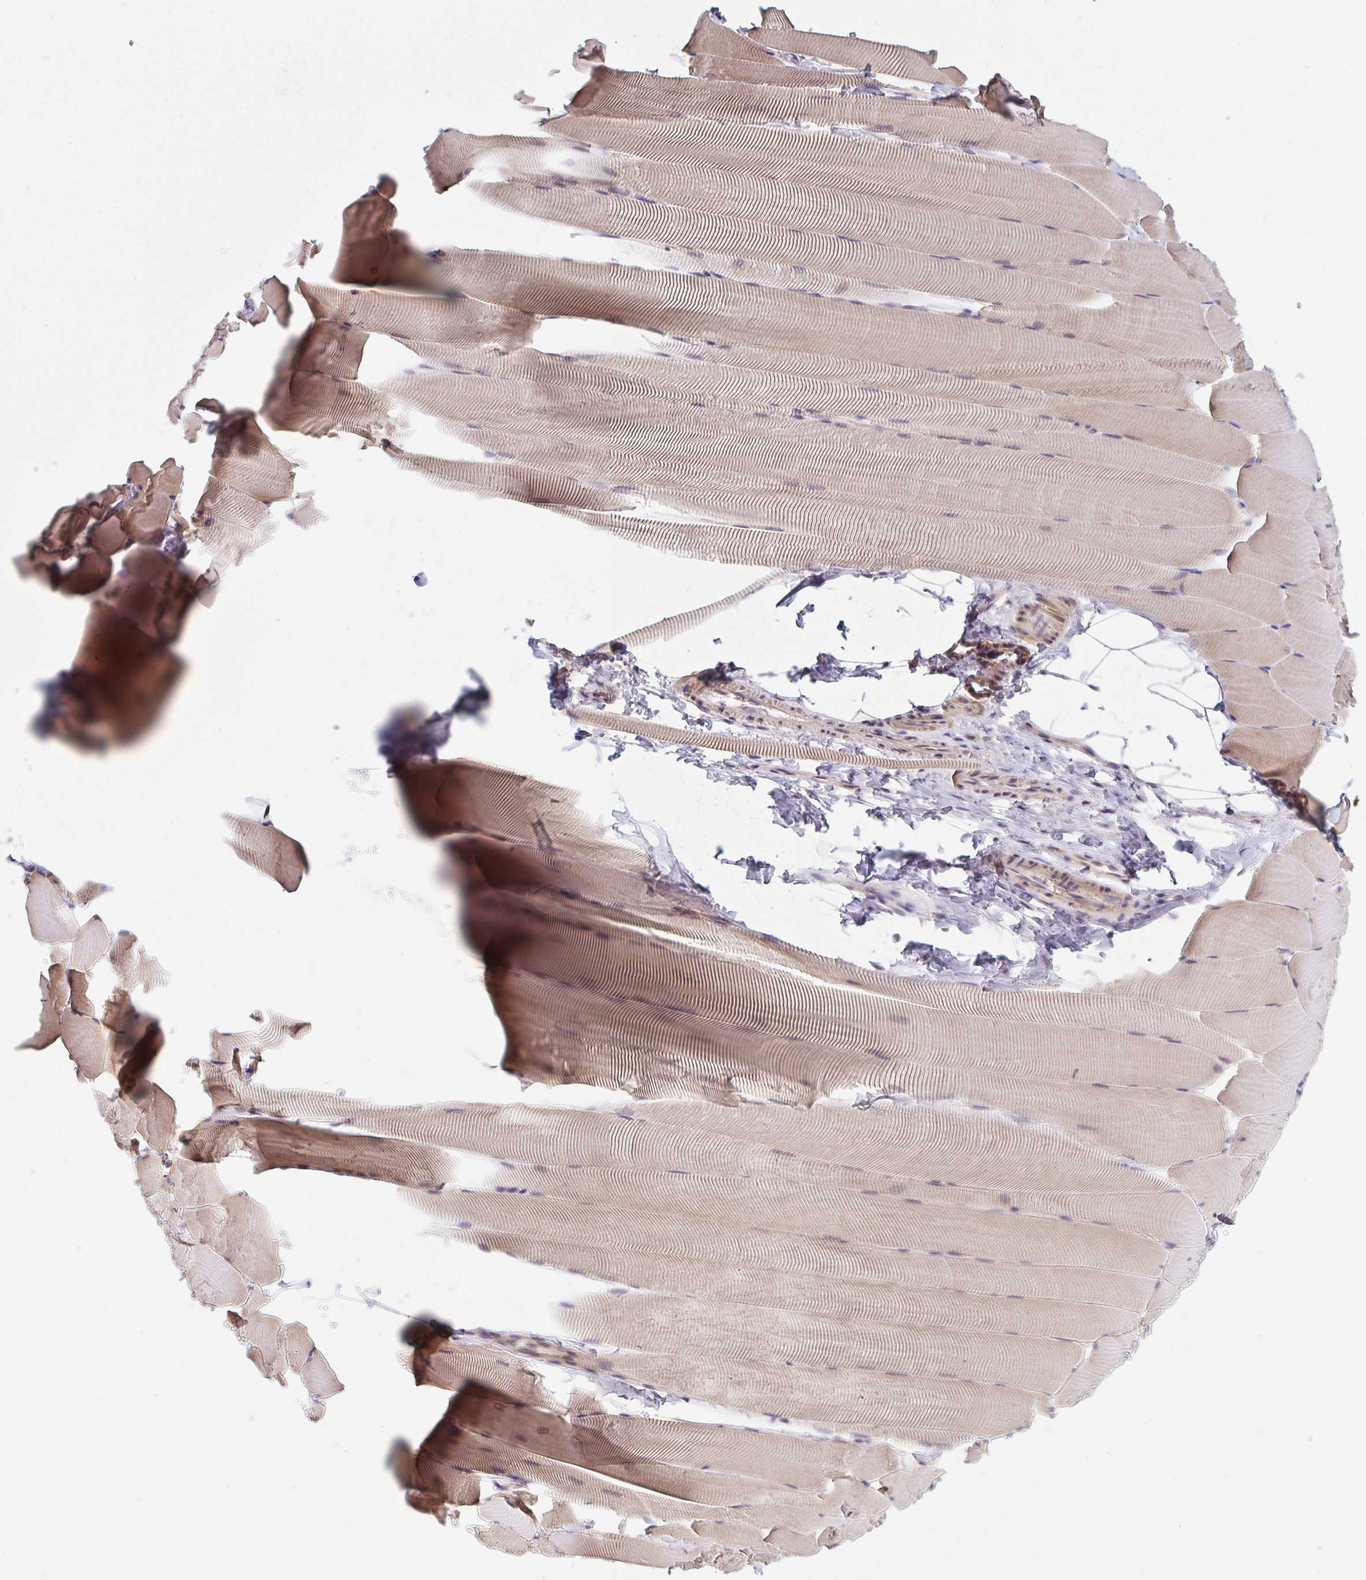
{"staining": {"intensity": "weak", "quantity": ">75%", "location": "cytoplasmic/membranous"}, "tissue": "skeletal muscle", "cell_type": "Myocytes", "image_type": "normal", "snomed": [{"axis": "morphology", "description": "Normal tissue, NOS"}, {"axis": "topography", "description": "Skeletal muscle"}], "caption": "IHC (DAB) staining of benign skeletal muscle demonstrates weak cytoplasmic/membranous protein staining in approximately >75% of myocytes.", "gene": "RANGRF", "patient": {"sex": "male", "age": 25}}